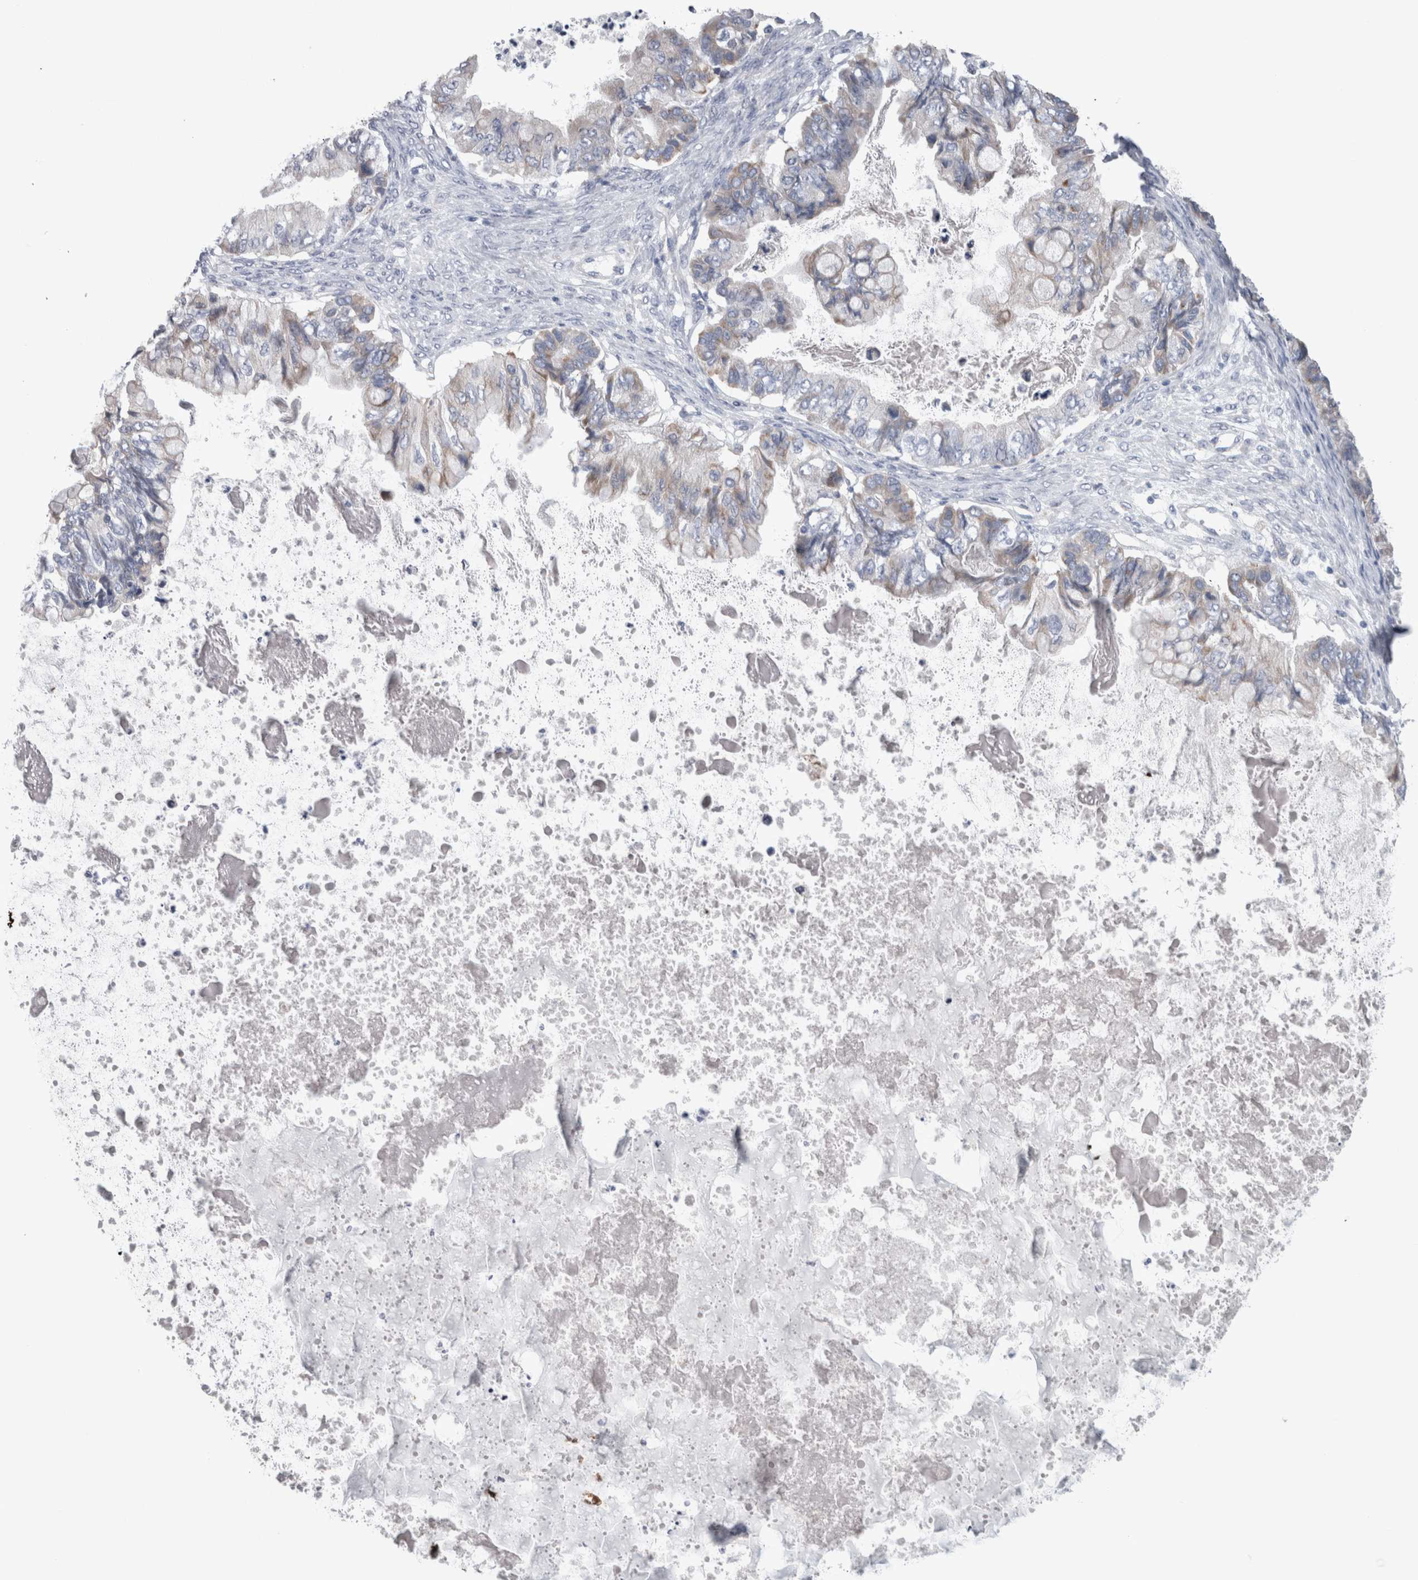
{"staining": {"intensity": "negative", "quantity": "none", "location": "none"}, "tissue": "ovarian cancer", "cell_type": "Tumor cells", "image_type": "cancer", "snomed": [{"axis": "morphology", "description": "Cystadenocarcinoma, mucinous, NOS"}, {"axis": "topography", "description": "Ovary"}], "caption": "Tumor cells are negative for protein expression in human ovarian cancer. (DAB immunohistochemistry visualized using brightfield microscopy, high magnification).", "gene": "GDAP1", "patient": {"sex": "female", "age": 80}}